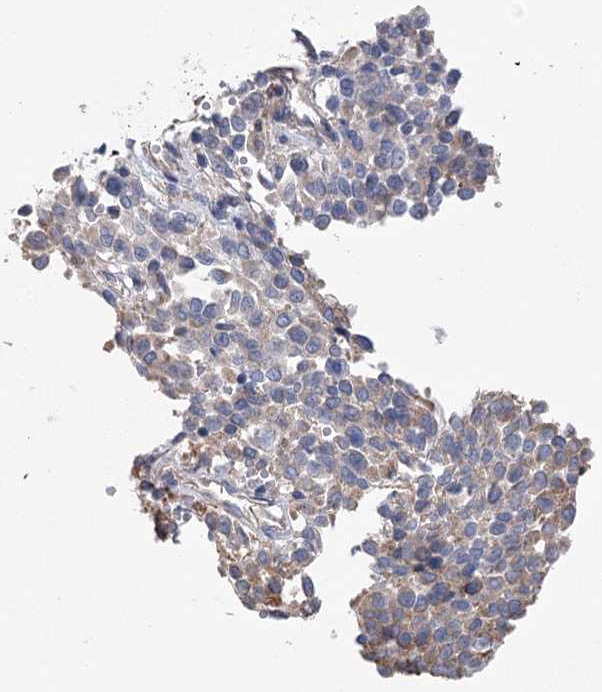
{"staining": {"intensity": "negative", "quantity": "none", "location": "none"}, "tissue": "melanoma", "cell_type": "Tumor cells", "image_type": "cancer", "snomed": [{"axis": "morphology", "description": "Malignant melanoma, Metastatic site"}, {"axis": "topography", "description": "Pancreas"}], "caption": "High power microscopy image of an immunohistochemistry (IHC) histopathology image of malignant melanoma (metastatic site), revealing no significant expression in tumor cells. (DAB immunohistochemistry (IHC) with hematoxylin counter stain).", "gene": "EPYC", "patient": {"sex": "female", "age": 30}}